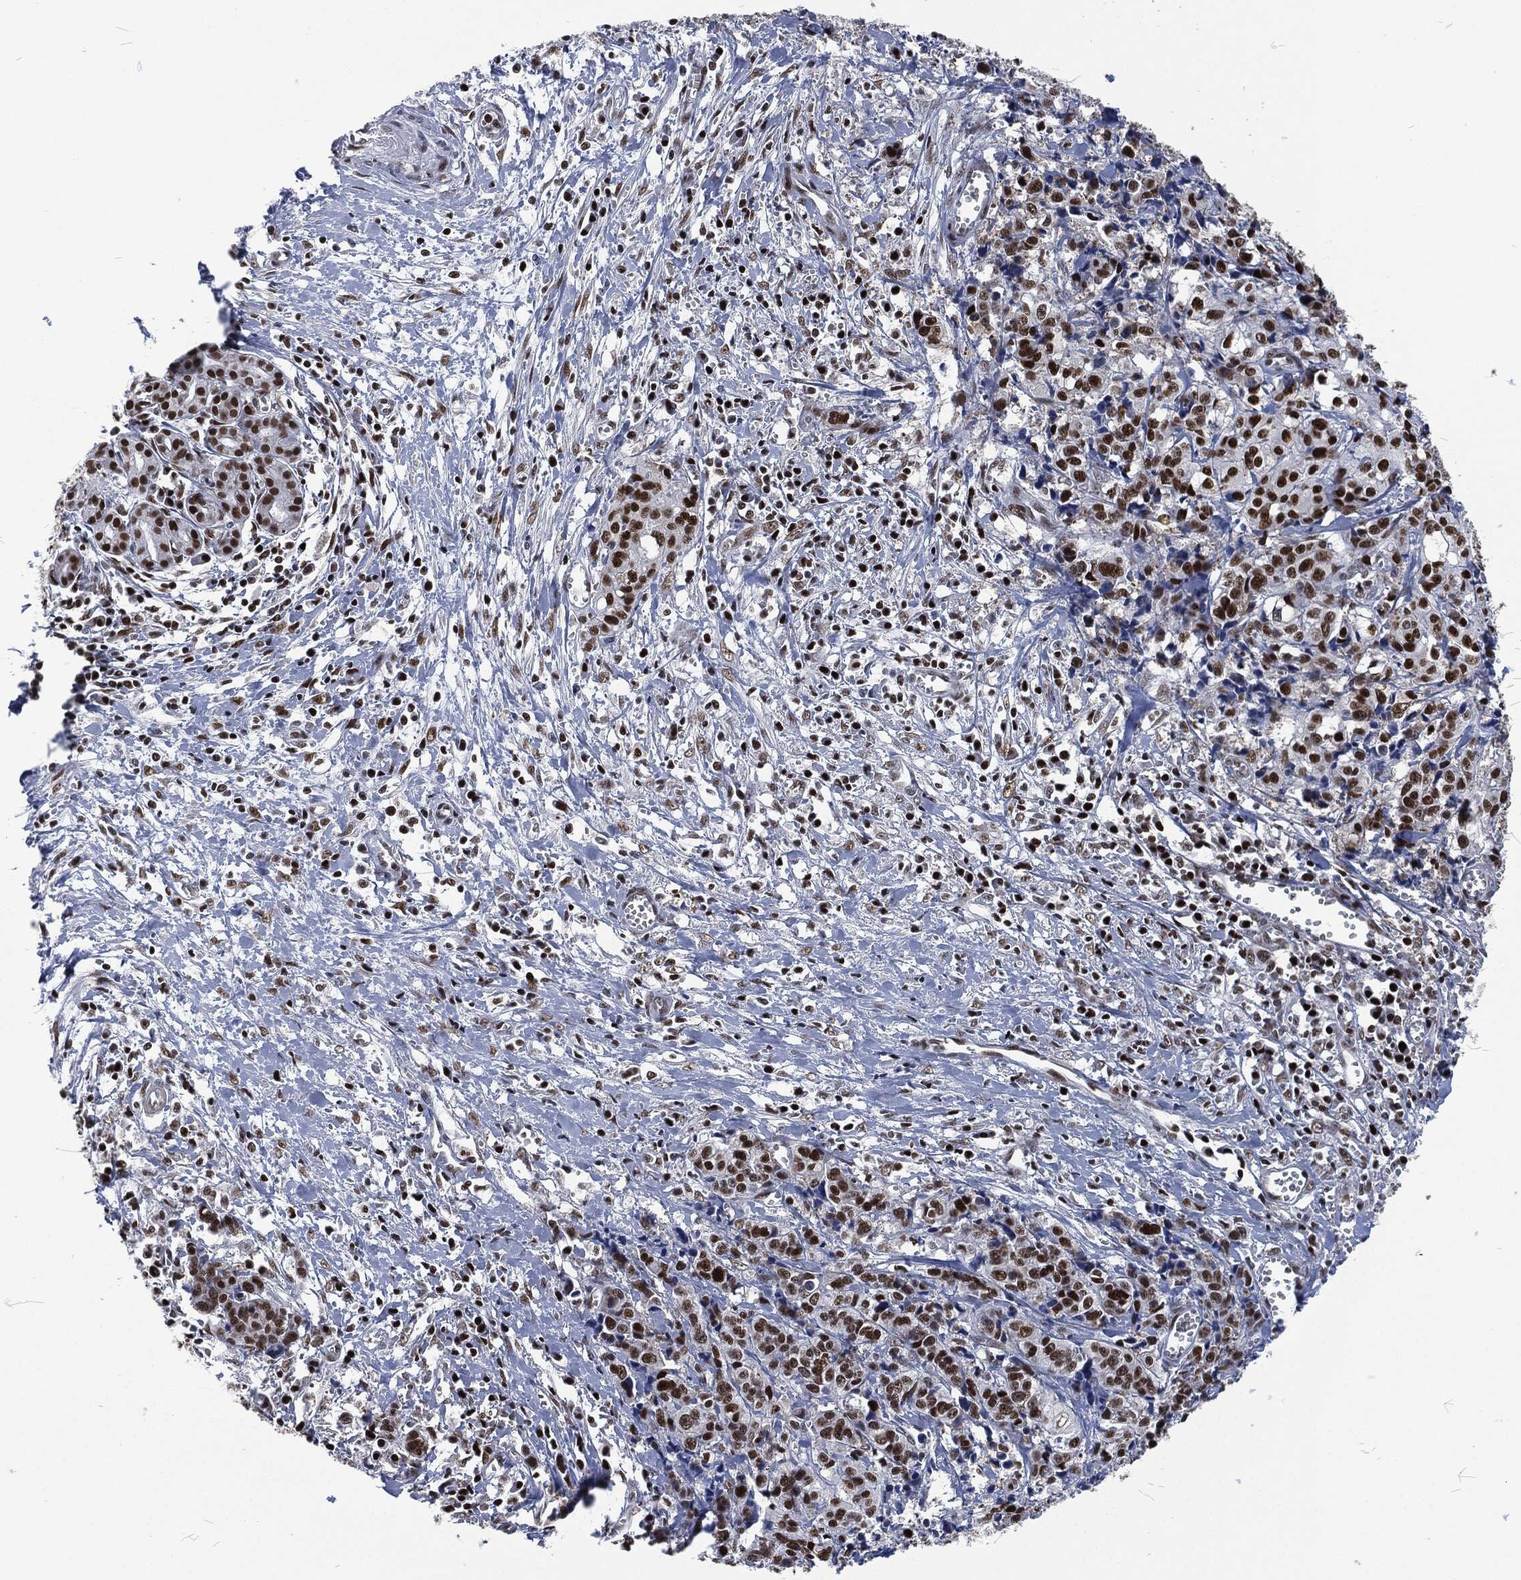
{"staining": {"intensity": "strong", "quantity": ">75%", "location": "nuclear"}, "tissue": "pancreatic cancer", "cell_type": "Tumor cells", "image_type": "cancer", "snomed": [{"axis": "morphology", "description": "Adenocarcinoma, NOS"}, {"axis": "topography", "description": "Pancreas"}], "caption": "High-power microscopy captured an IHC micrograph of pancreatic cancer, revealing strong nuclear expression in approximately >75% of tumor cells. (DAB (3,3'-diaminobenzidine) IHC with brightfield microscopy, high magnification).", "gene": "DCPS", "patient": {"sex": "male", "age": 64}}